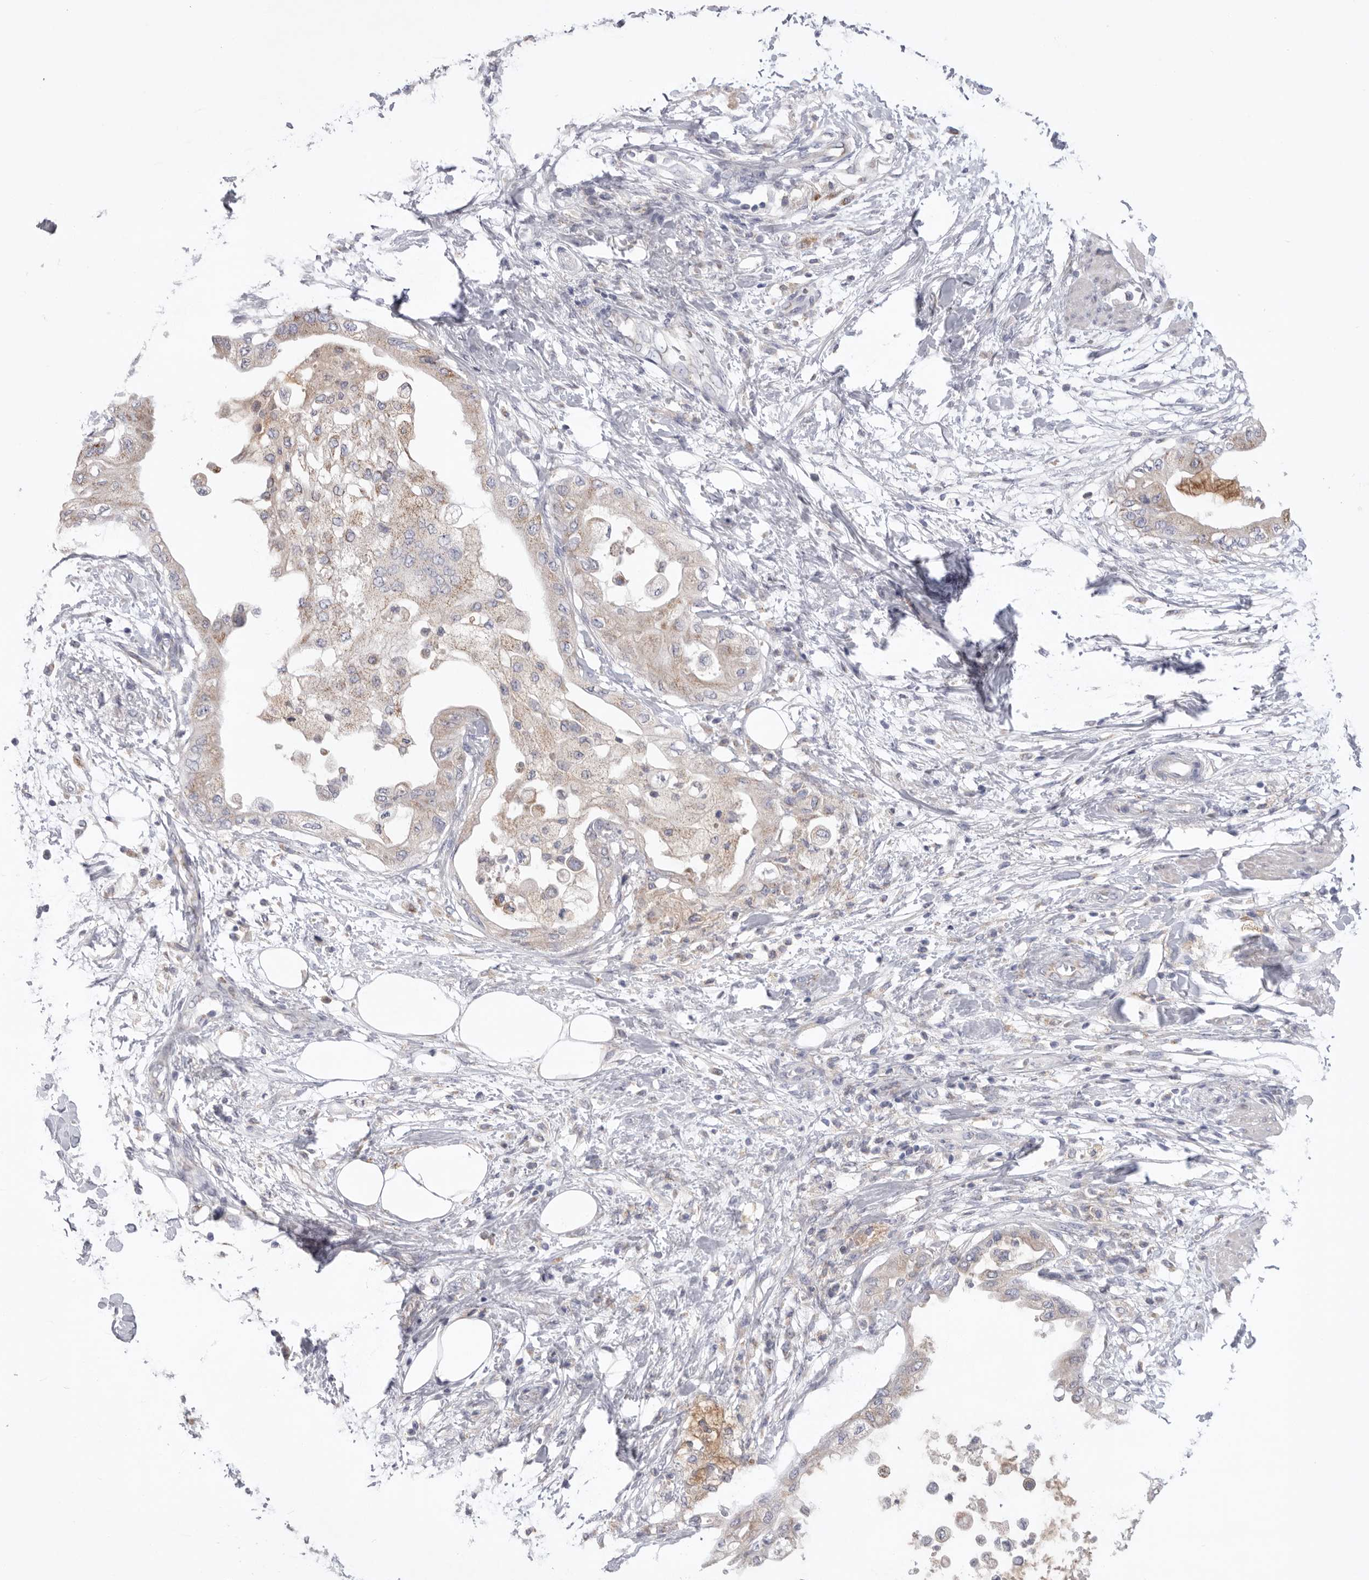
{"staining": {"intensity": "weak", "quantity": "<25%", "location": "cytoplasmic/membranous"}, "tissue": "pancreatic cancer", "cell_type": "Tumor cells", "image_type": "cancer", "snomed": [{"axis": "morphology", "description": "Normal tissue, NOS"}, {"axis": "morphology", "description": "Adenocarcinoma, NOS"}, {"axis": "topography", "description": "Pancreas"}, {"axis": "topography", "description": "Duodenum"}], "caption": "The micrograph displays no staining of tumor cells in pancreatic adenocarcinoma.", "gene": "CCDC126", "patient": {"sex": "female", "age": 60}}